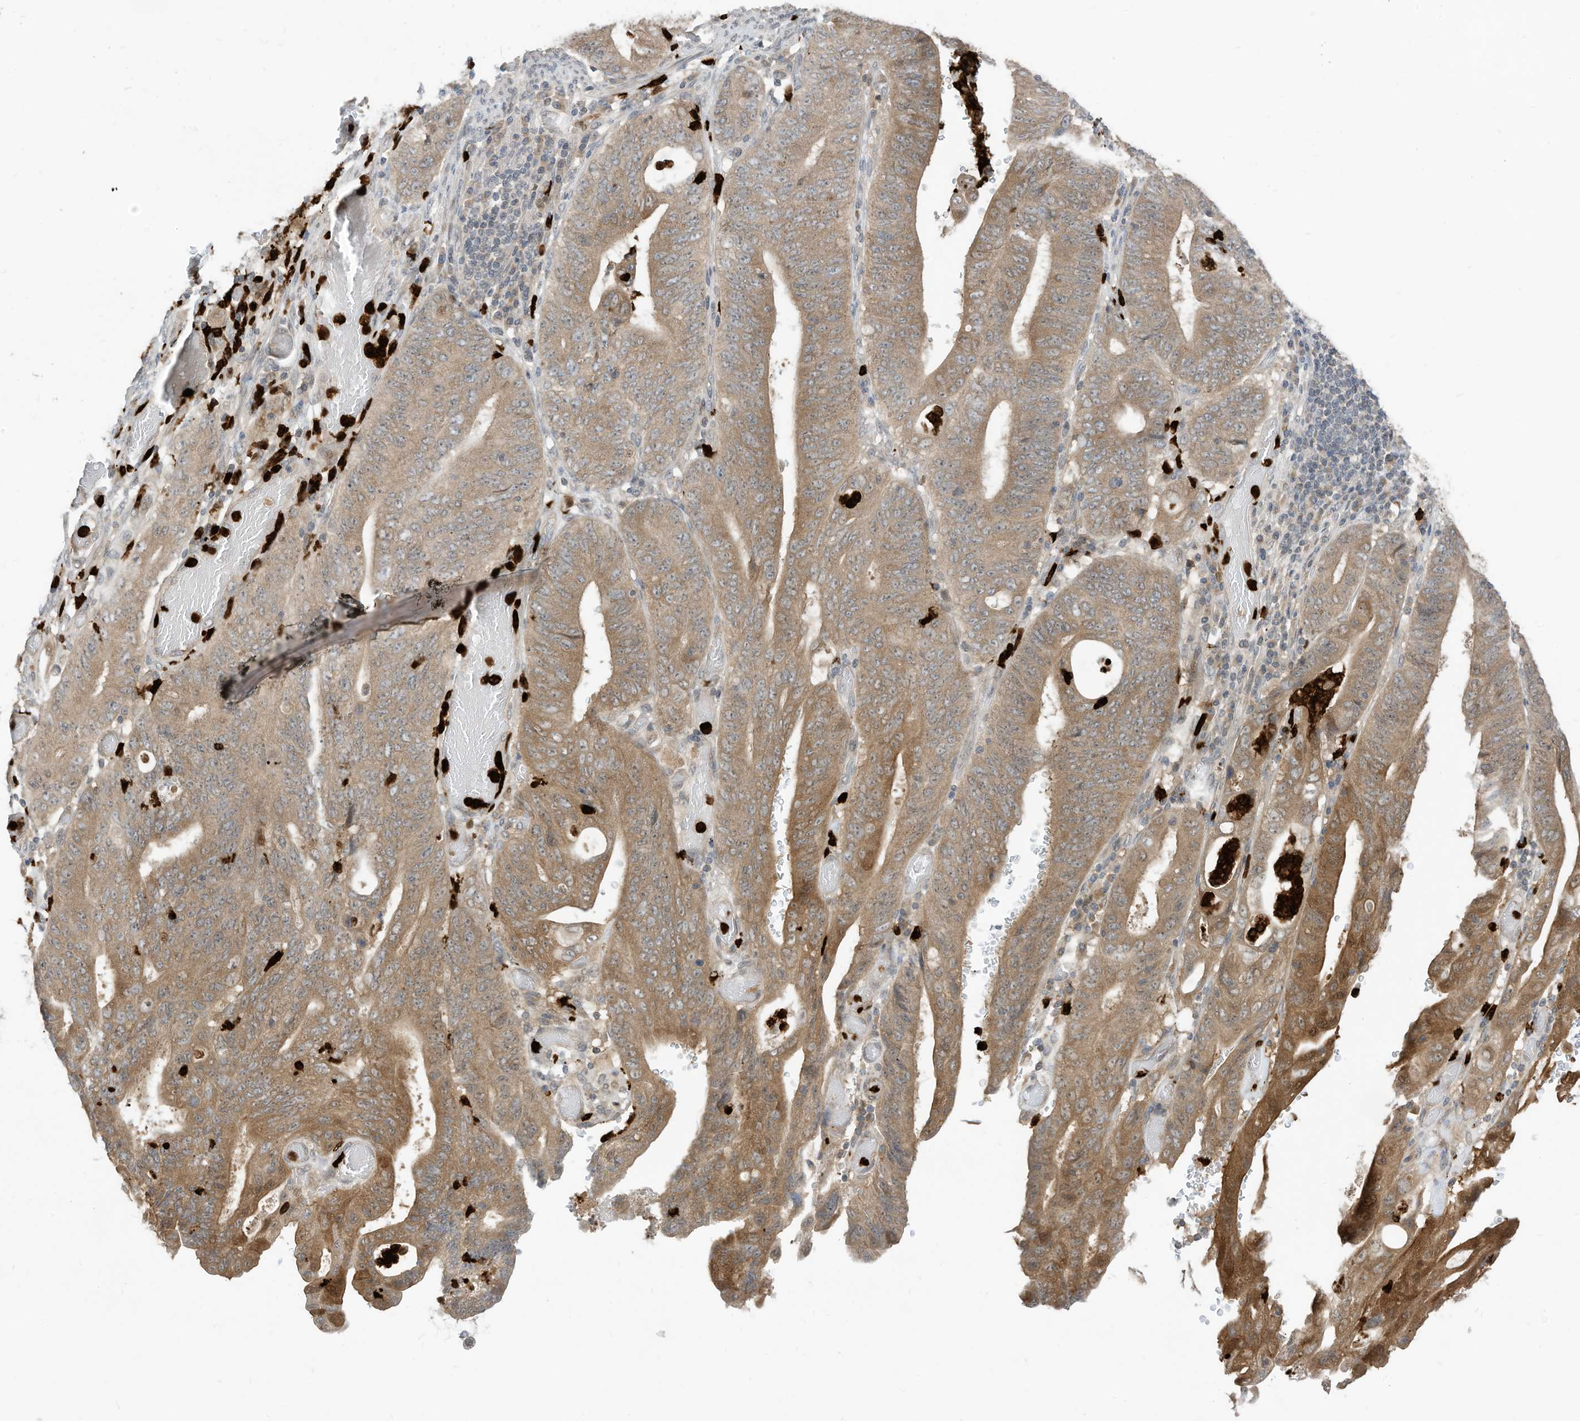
{"staining": {"intensity": "moderate", "quantity": "25%-75%", "location": "cytoplasmic/membranous"}, "tissue": "stomach cancer", "cell_type": "Tumor cells", "image_type": "cancer", "snomed": [{"axis": "morphology", "description": "Adenocarcinoma, NOS"}, {"axis": "topography", "description": "Stomach"}], "caption": "Approximately 25%-75% of tumor cells in human stomach cancer (adenocarcinoma) exhibit moderate cytoplasmic/membranous protein positivity as visualized by brown immunohistochemical staining.", "gene": "CNKSR1", "patient": {"sex": "female", "age": 73}}